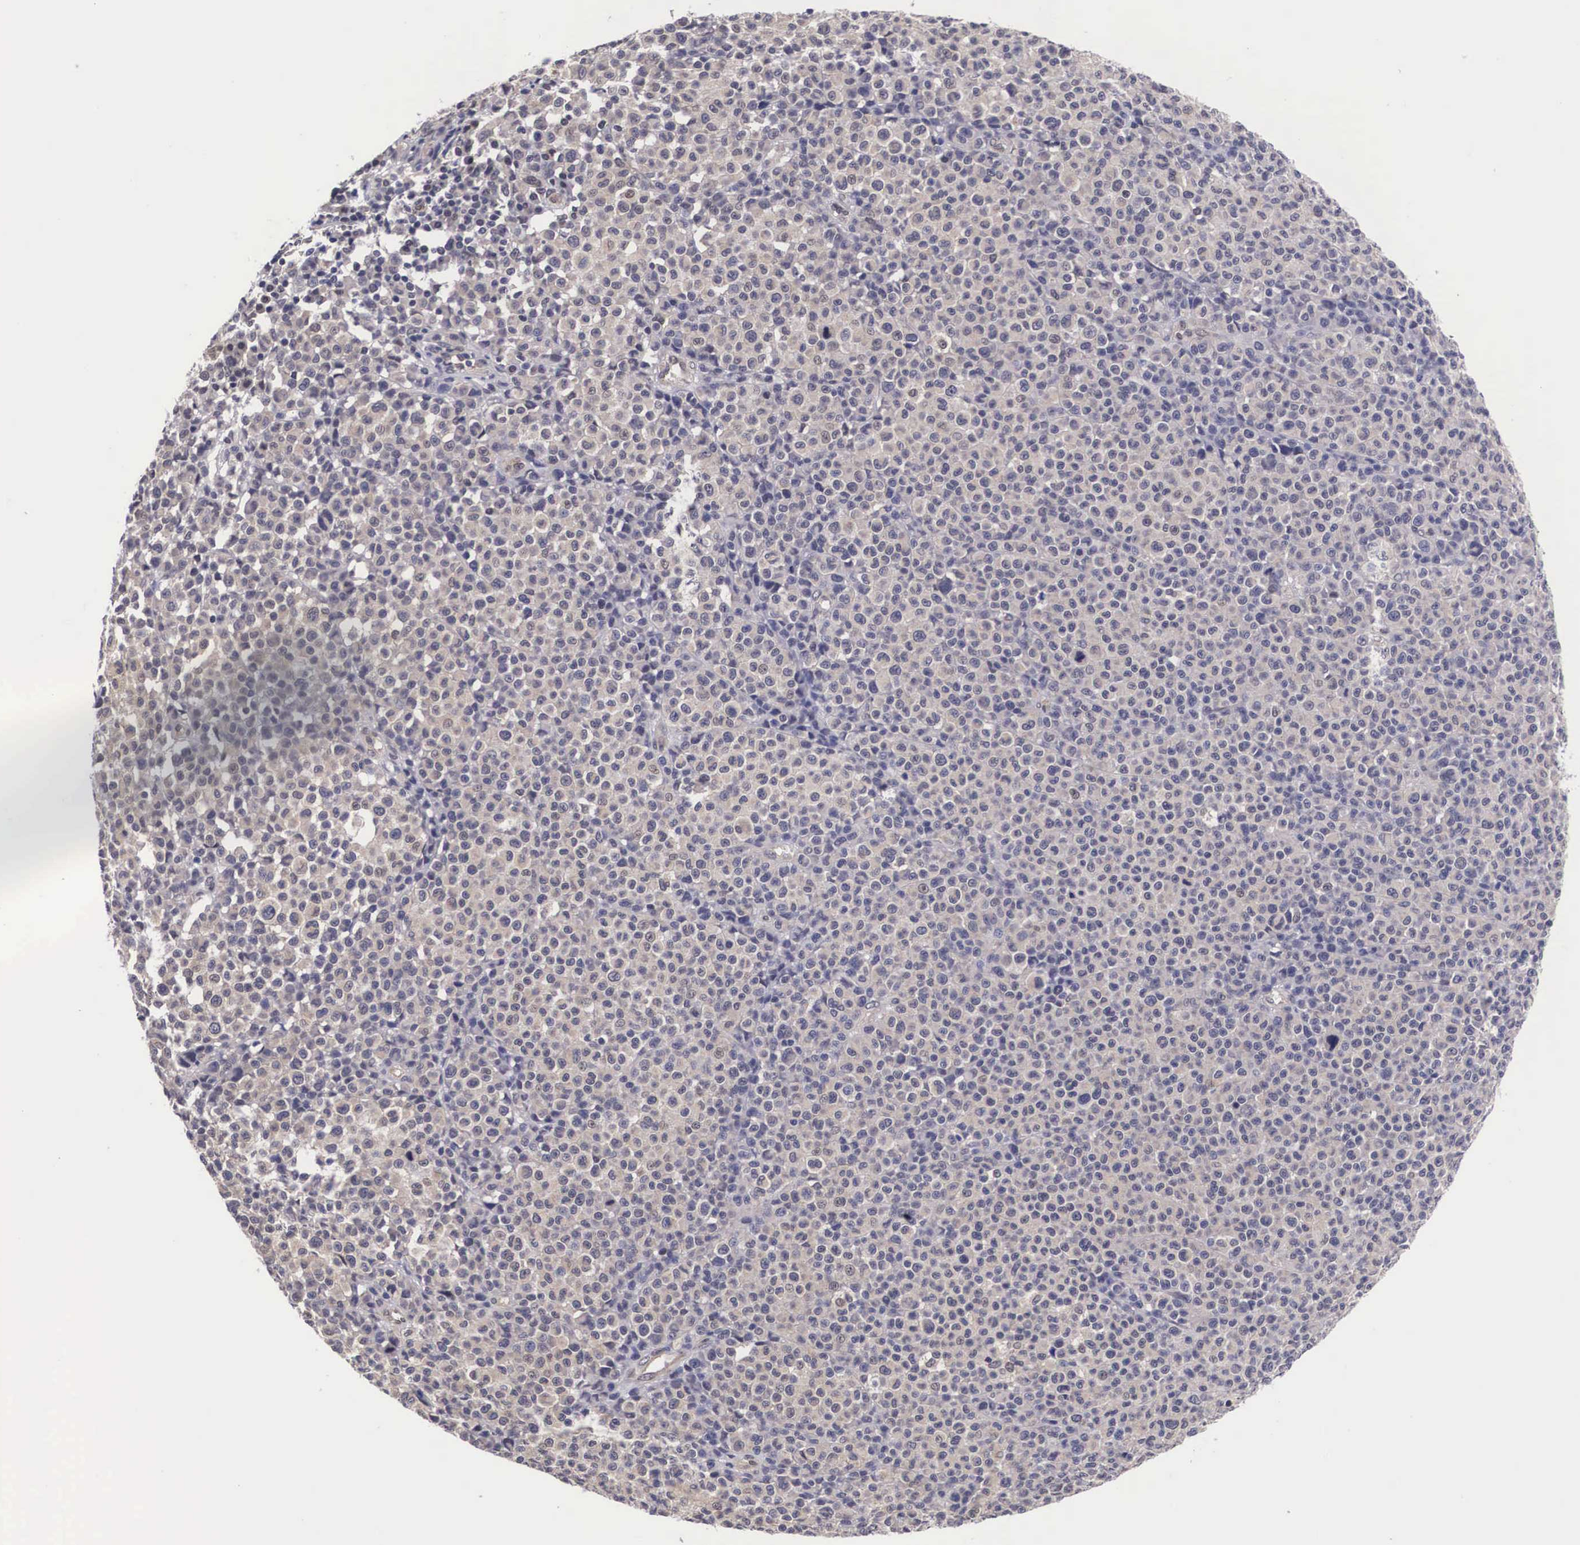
{"staining": {"intensity": "negative", "quantity": "none", "location": "none"}, "tissue": "melanoma", "cell_type": "Tumor cells", "image_type": "cancer", "snomed": [{"axis": "morphology", "description": "Malignant melanoma, Metastatic site"}, {"axis": "topography", "description": "Skin"}], "caption": "A photomicrograph of human melanoma is negative for staining in tumor cells.", "gene": "OTX2", "patient": {"sex": "male", "age": 32}}